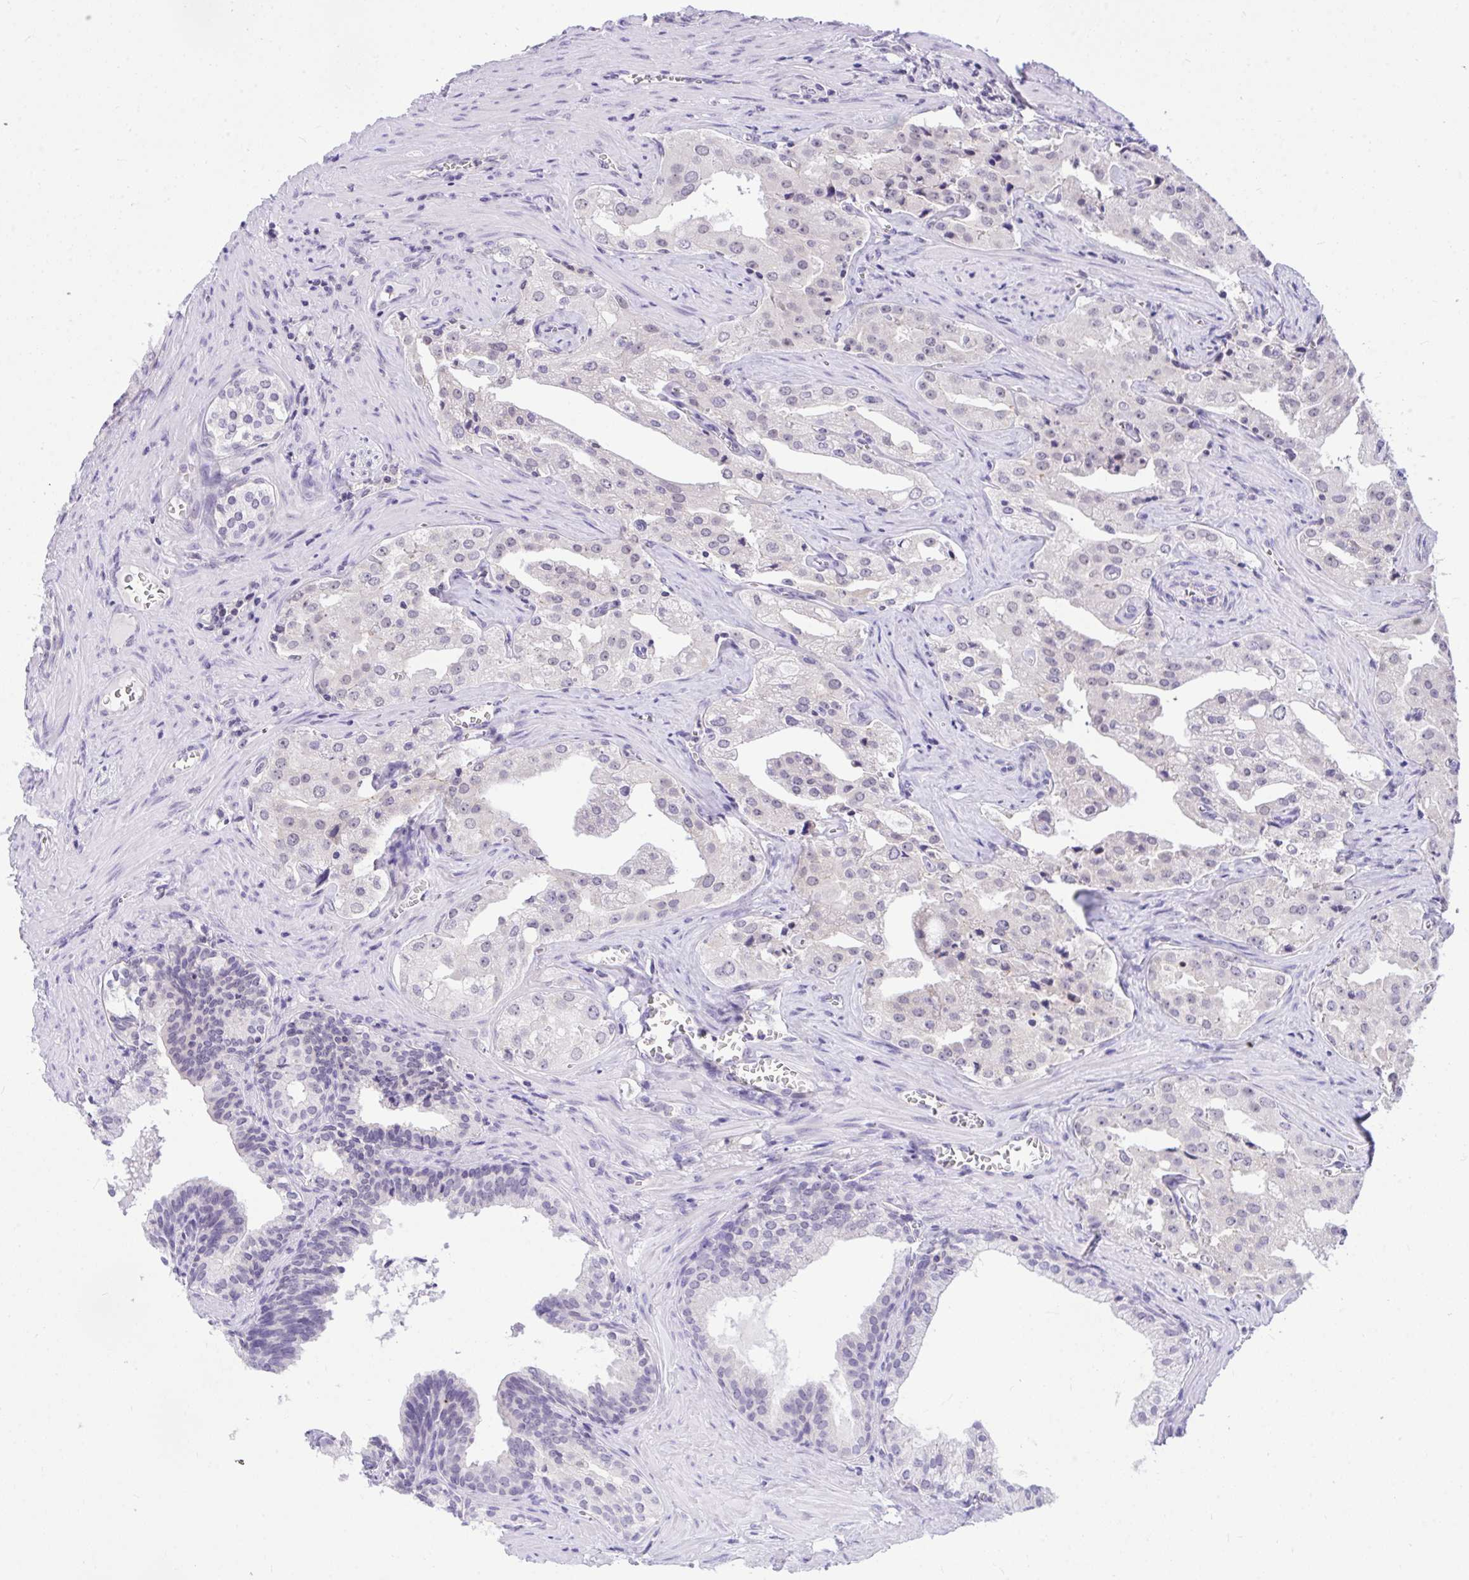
{"staining": {"intensity": "negative", "quantity": "none", "location": "none"}, "tissue": "prostate cancer", "cell_type": "Tumor cells", "image_type": "cancer", "snomed": [{"axis": "morphology", "description": "Adenocarcinoma, High grade"}, {"axis": "topography", "description": "Prostate"}], "caption": "A high-resolution image shows IHC staining of prostate cancer, which displays no significant staining in tumor cells.", "gene": "PPP1CA", "patient": {"sex": "male", "age": 68}}